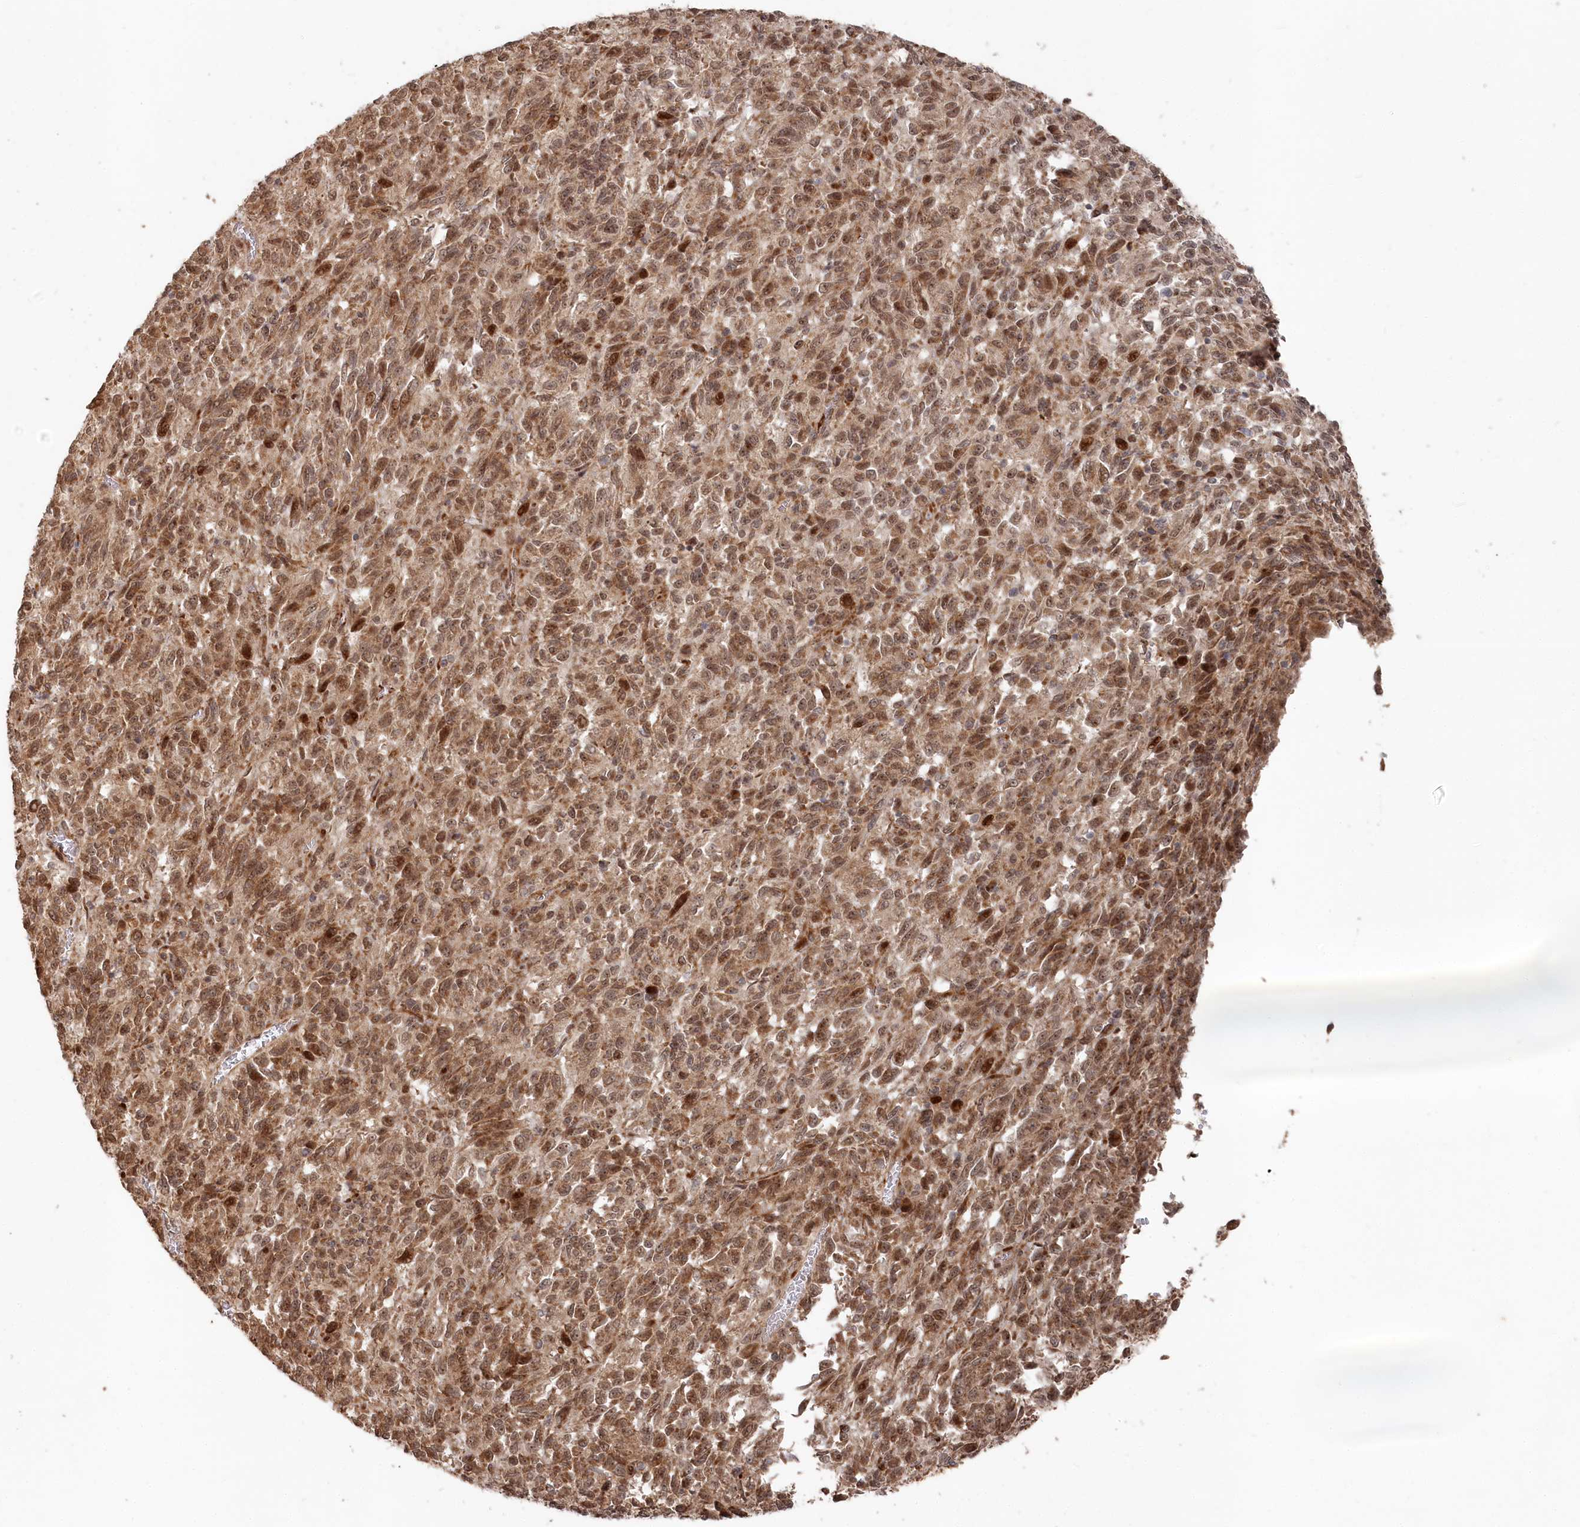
{"staining": {"intensity": "moderate", "quantity": ">75%", "location": "cytoplasmic/membranous,nuclear"}, "tissue": "melanoma", "cell_type": "Tumor cells", "image_type": "cancer", "snomed": [{"axis": "morphology", "description": "Malignant melanoma, Metastatic site"}, {"axis": "topography", "description": "Lung"}], "caption": "Human malignant melanoma (metastatic site) stained with a brown dye reveals moderate cytoplasmic/membranous and nuclear positive staining in approximately >75% of tumor cells.", "gene": "POLR3A", "patient": {"sex": "male", "age": 64}}